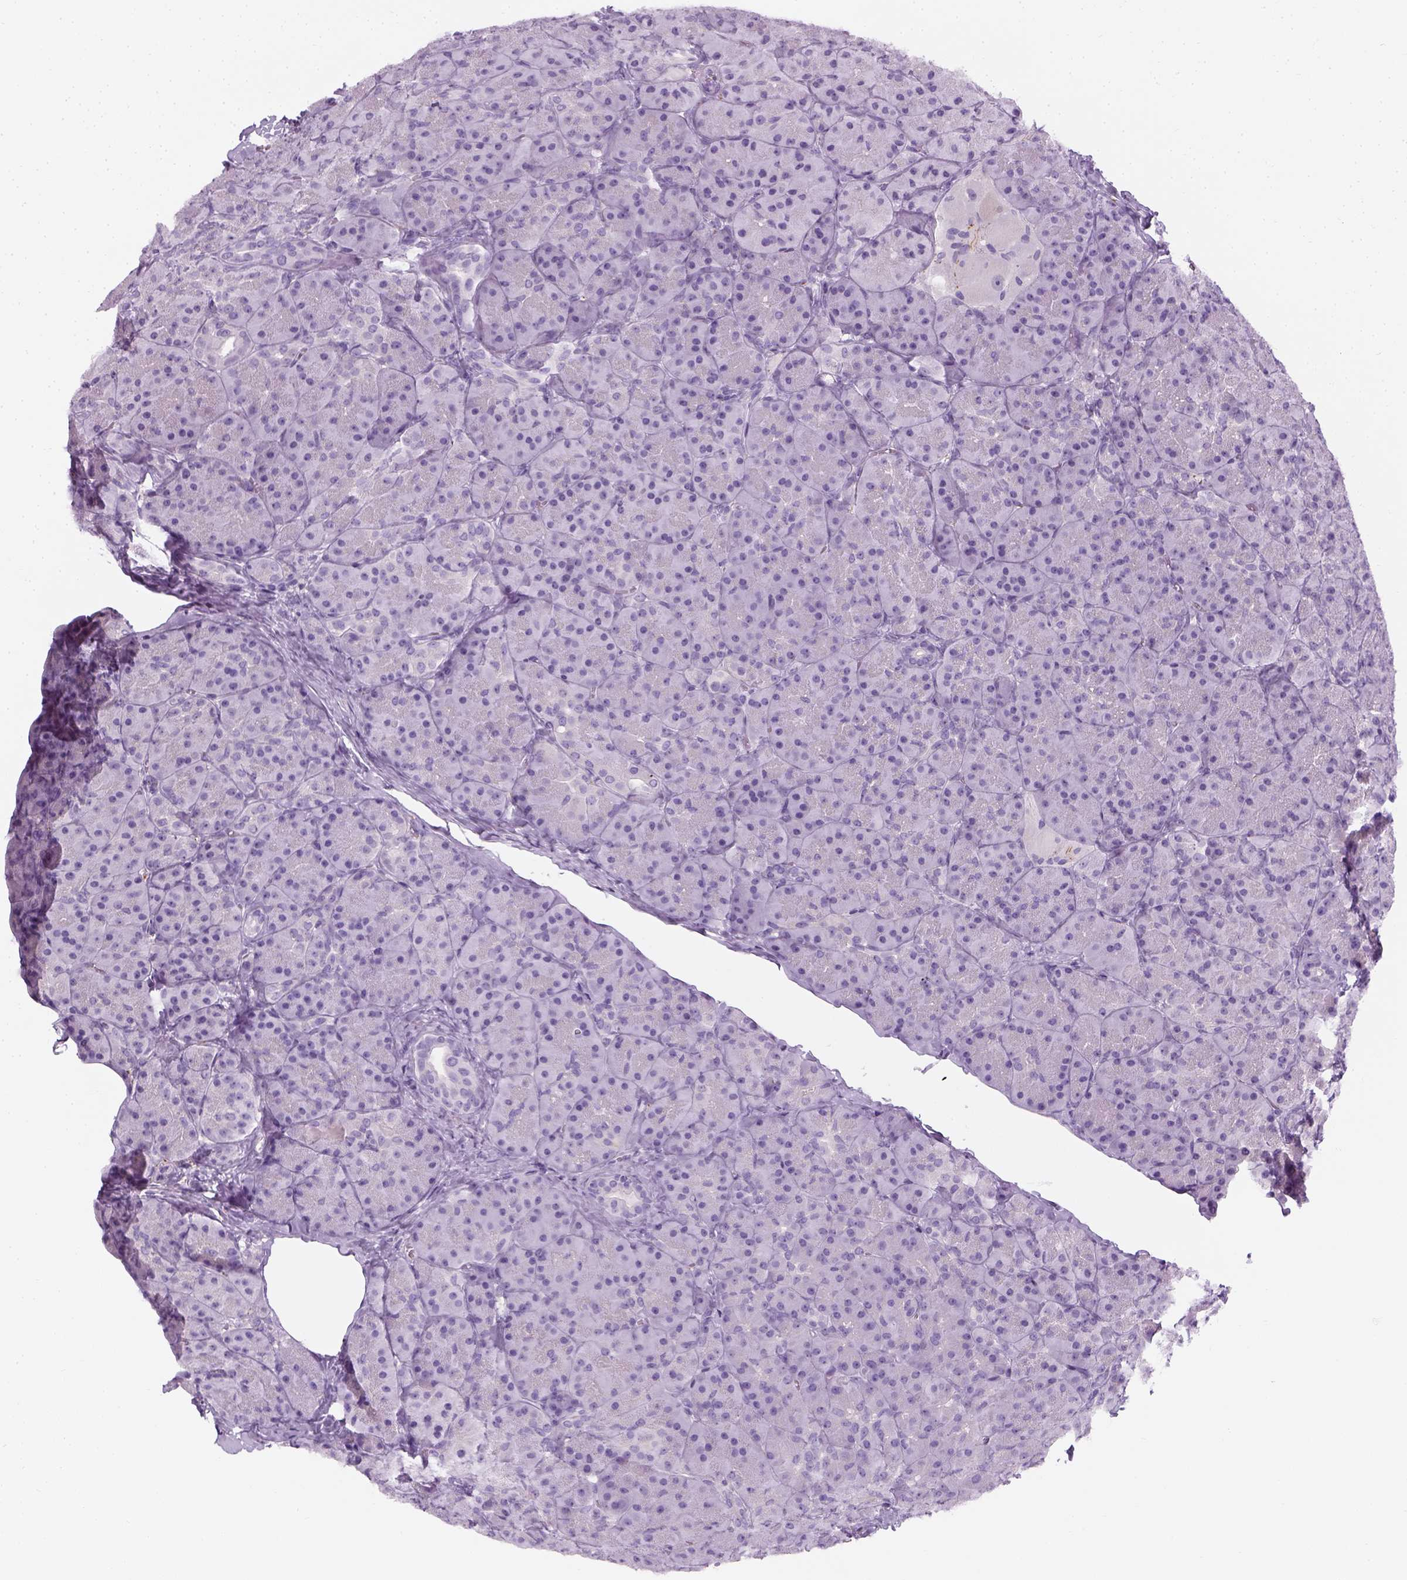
{"staining": {"intensity": "negative", "quantity": "none", "location": "none"}, "tissue": "pancreas", "cell_type": "Exocrine glandular cells", "image_type": "normal", "snomed": [{"axis": "morphology", "description": "Normal tissue, NOS"}, {"axis": "topography", "description": "Pancreas"}], "caption": "Pancreas was stained to show a protein in brown. There is no significant staining in exocrine glandular cells. The staining is performed using DAB (3,3'-diaminobenzidine) brown chromogen with nuclei counter-stained in using hematoxylin.", "gene": "TH", "patient": {"sex": "male", "age": 57}}